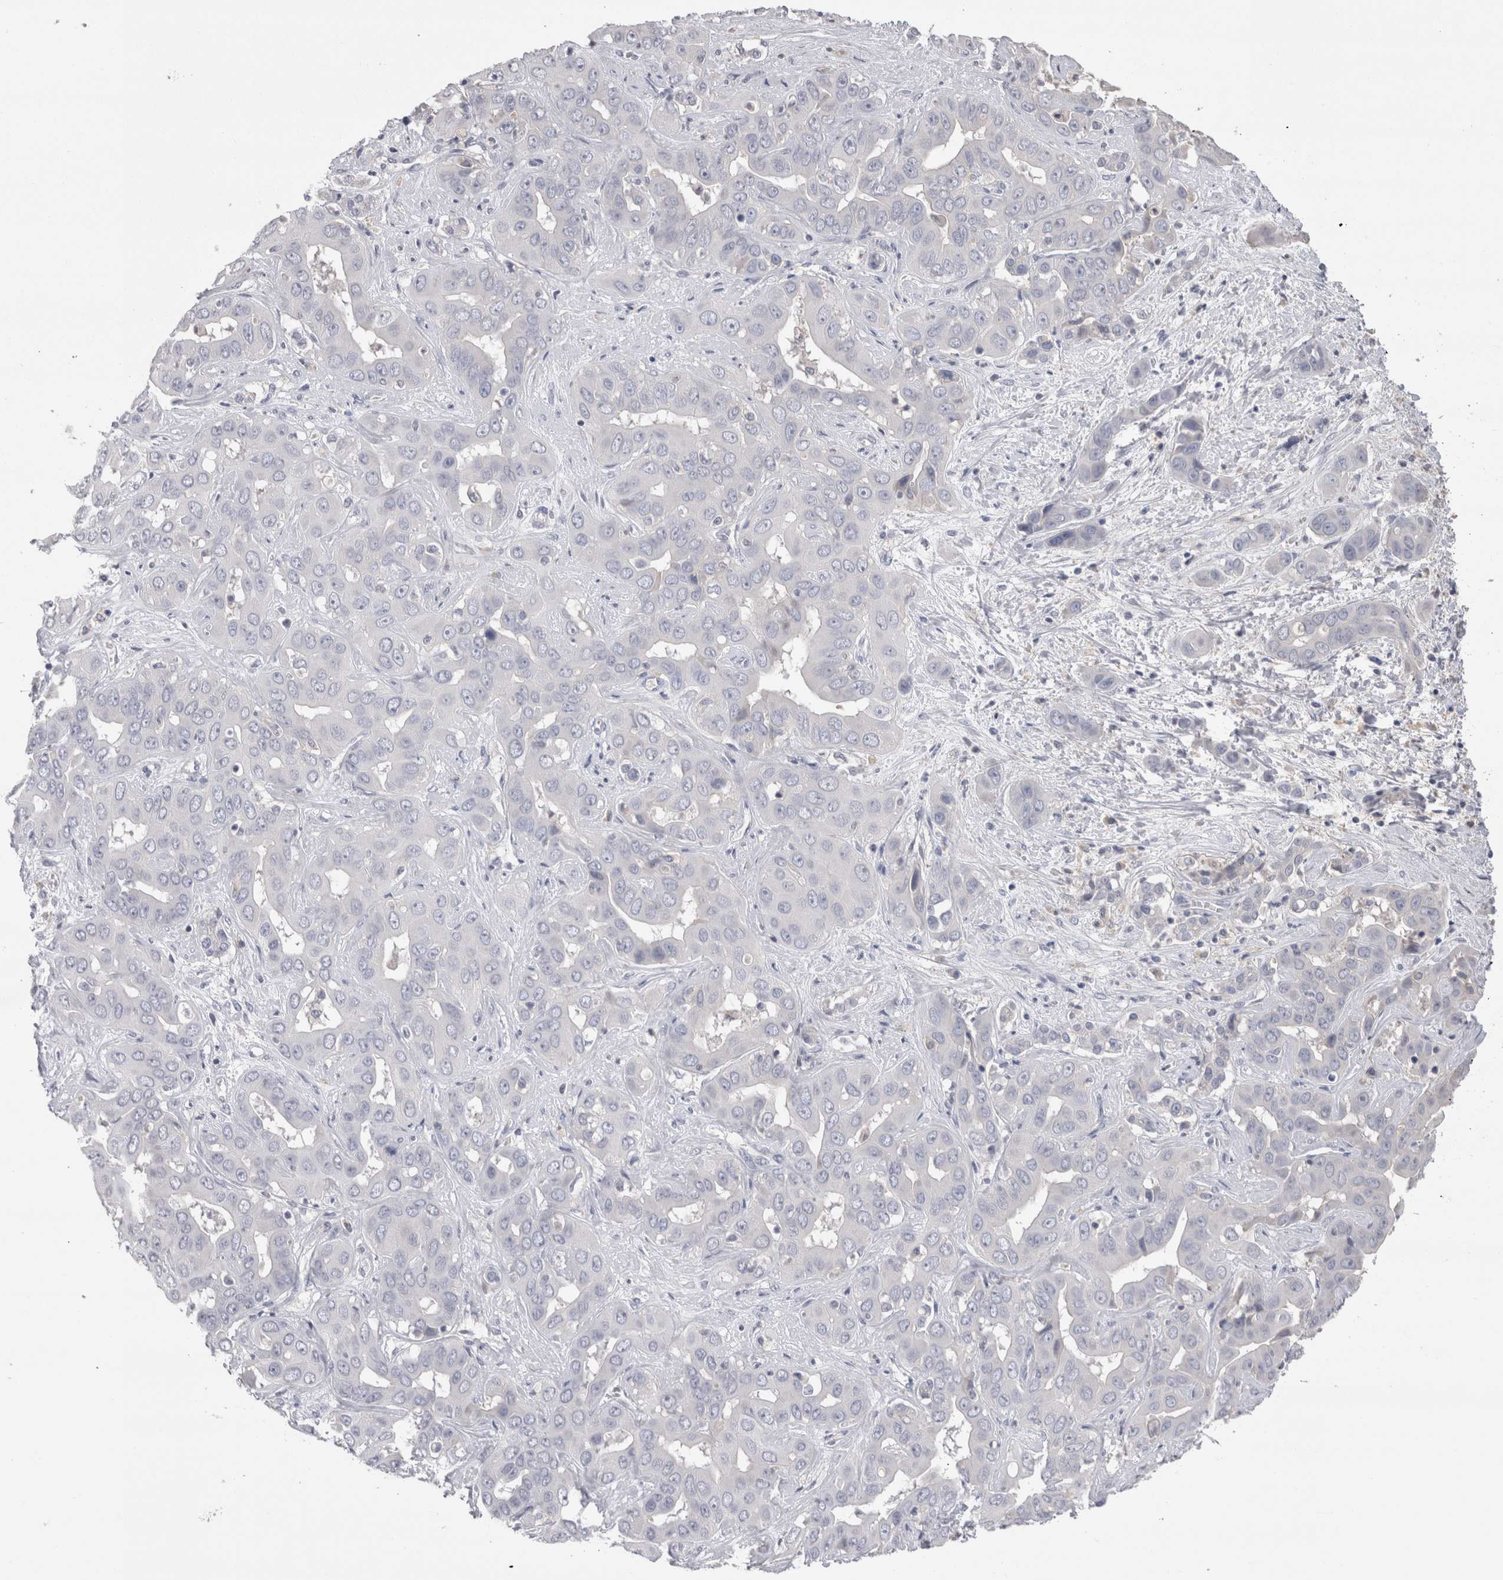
{"staining": {"intensity": "negative", "quantity": "none", "location": "none"}, "tissue": "liver cancer", "cell_type": "Tumor cells", "image_type": "cancer", "snomed": [{"axis": "morphology", "description": "Cholangiocarcinoma"}, {"axis": "topography", "description": "Liver"}], "caption": "A histopathology image of human liver cancer is negative for staining in tumor cells. (DAB immunohistochemistry (IHC), high magnification).", "gene": "REG1A", "patient": {"sex": "female", "age": 52}}